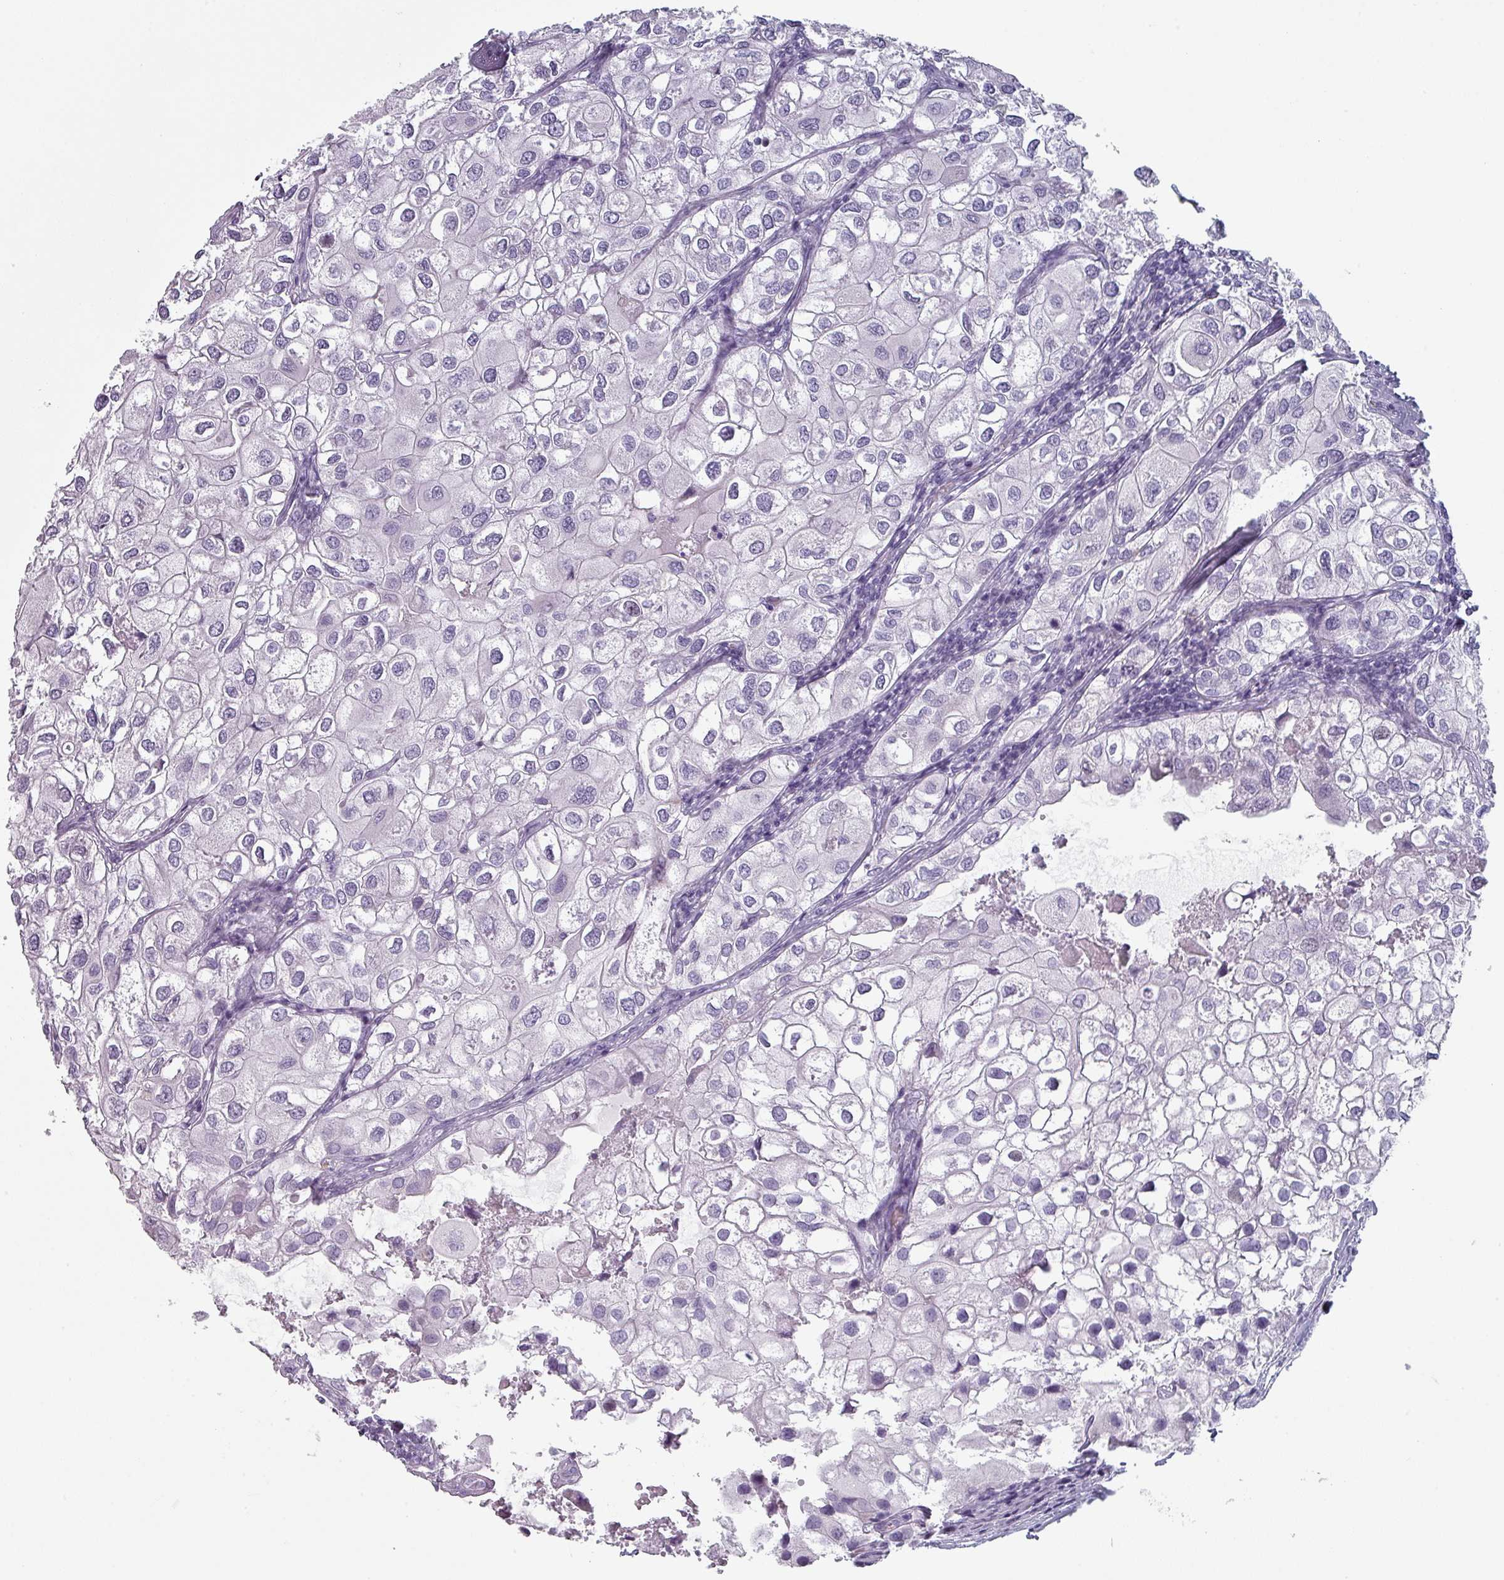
{"staining": {"intensity": "negative", "quantity": "none", "location": "none"}, "tissue": "urothelial cancer", "cell_type": "Tumor cells", "image_type": "cancer", "snomed": [{"axis": "morphology", "description": "Urothelial carcinoma, High grade"}, {"axis": "topography", "description": "Urinary bladder"}], "caption": "High magnification brightfield microscopy of urothelial cancer stained with DAB (3,3'-diaminobenzidine) (brown) and counterstained with hematoxylin (blue): tumor cells show no significant expression.", "gene": "SLC35G2", "patient": {"sex": "male", "age": 64}}